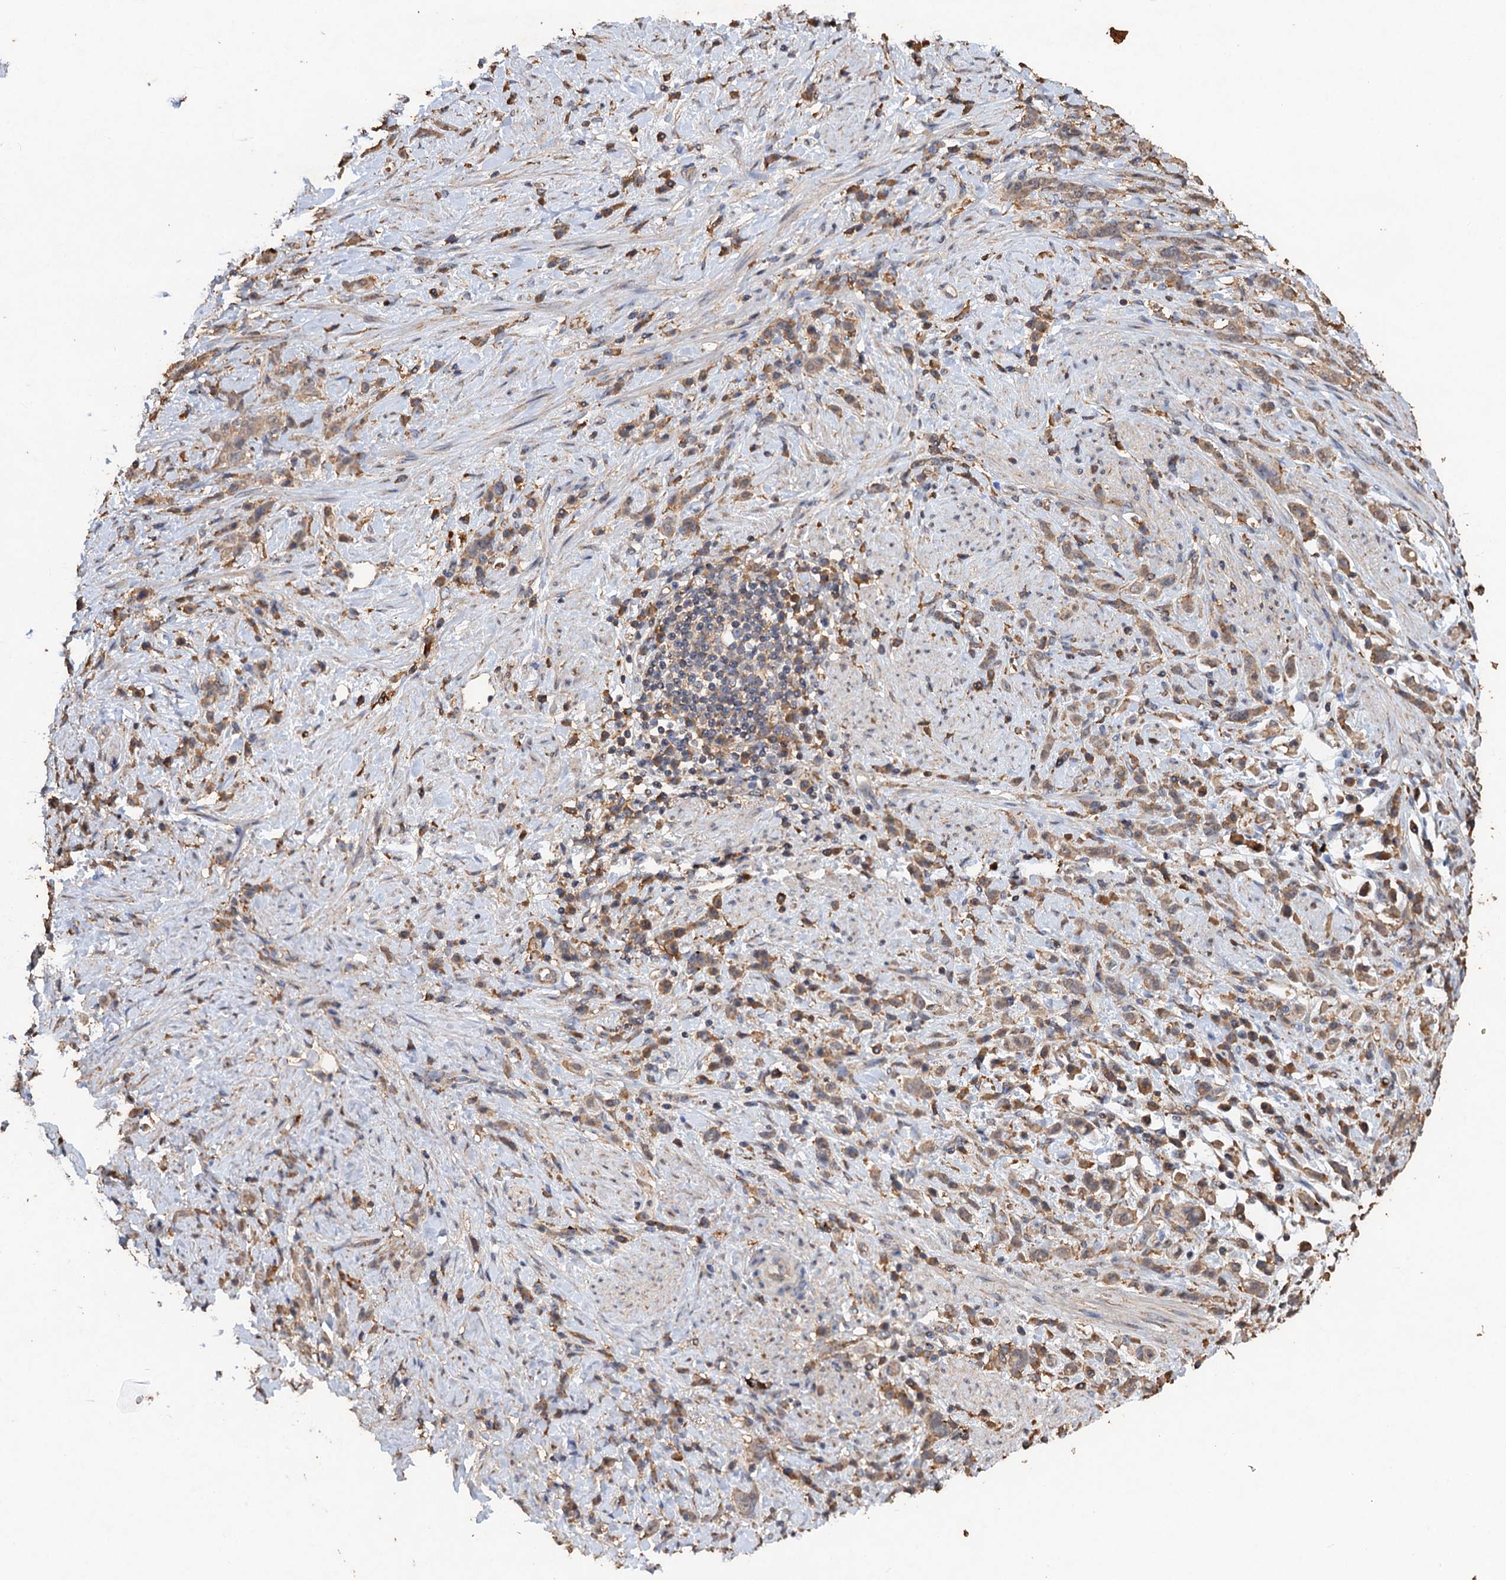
{"staining": {"intensity": "moderate", "quantity": ">75%", "location": "cytoplasmic/membranous"}, "tissue": "stomach cancer", "cell_type": "Tumor cells", "image_type": "cancer", "snomed": [{"axis": "morphology", "description": "Adenocarcinoma, NOS"}, {"axis": "topography", "description": "Stomach"}], "caption": "Stomach cancer (adenocarcinoma) stained with immunohistochemistry (IHC) displays moderate cytoplasmic/membranous staining in approximately >75% of tumor cells.", "gene": "SCUBE3", "patient": {"sex": "female", "age": 60}}